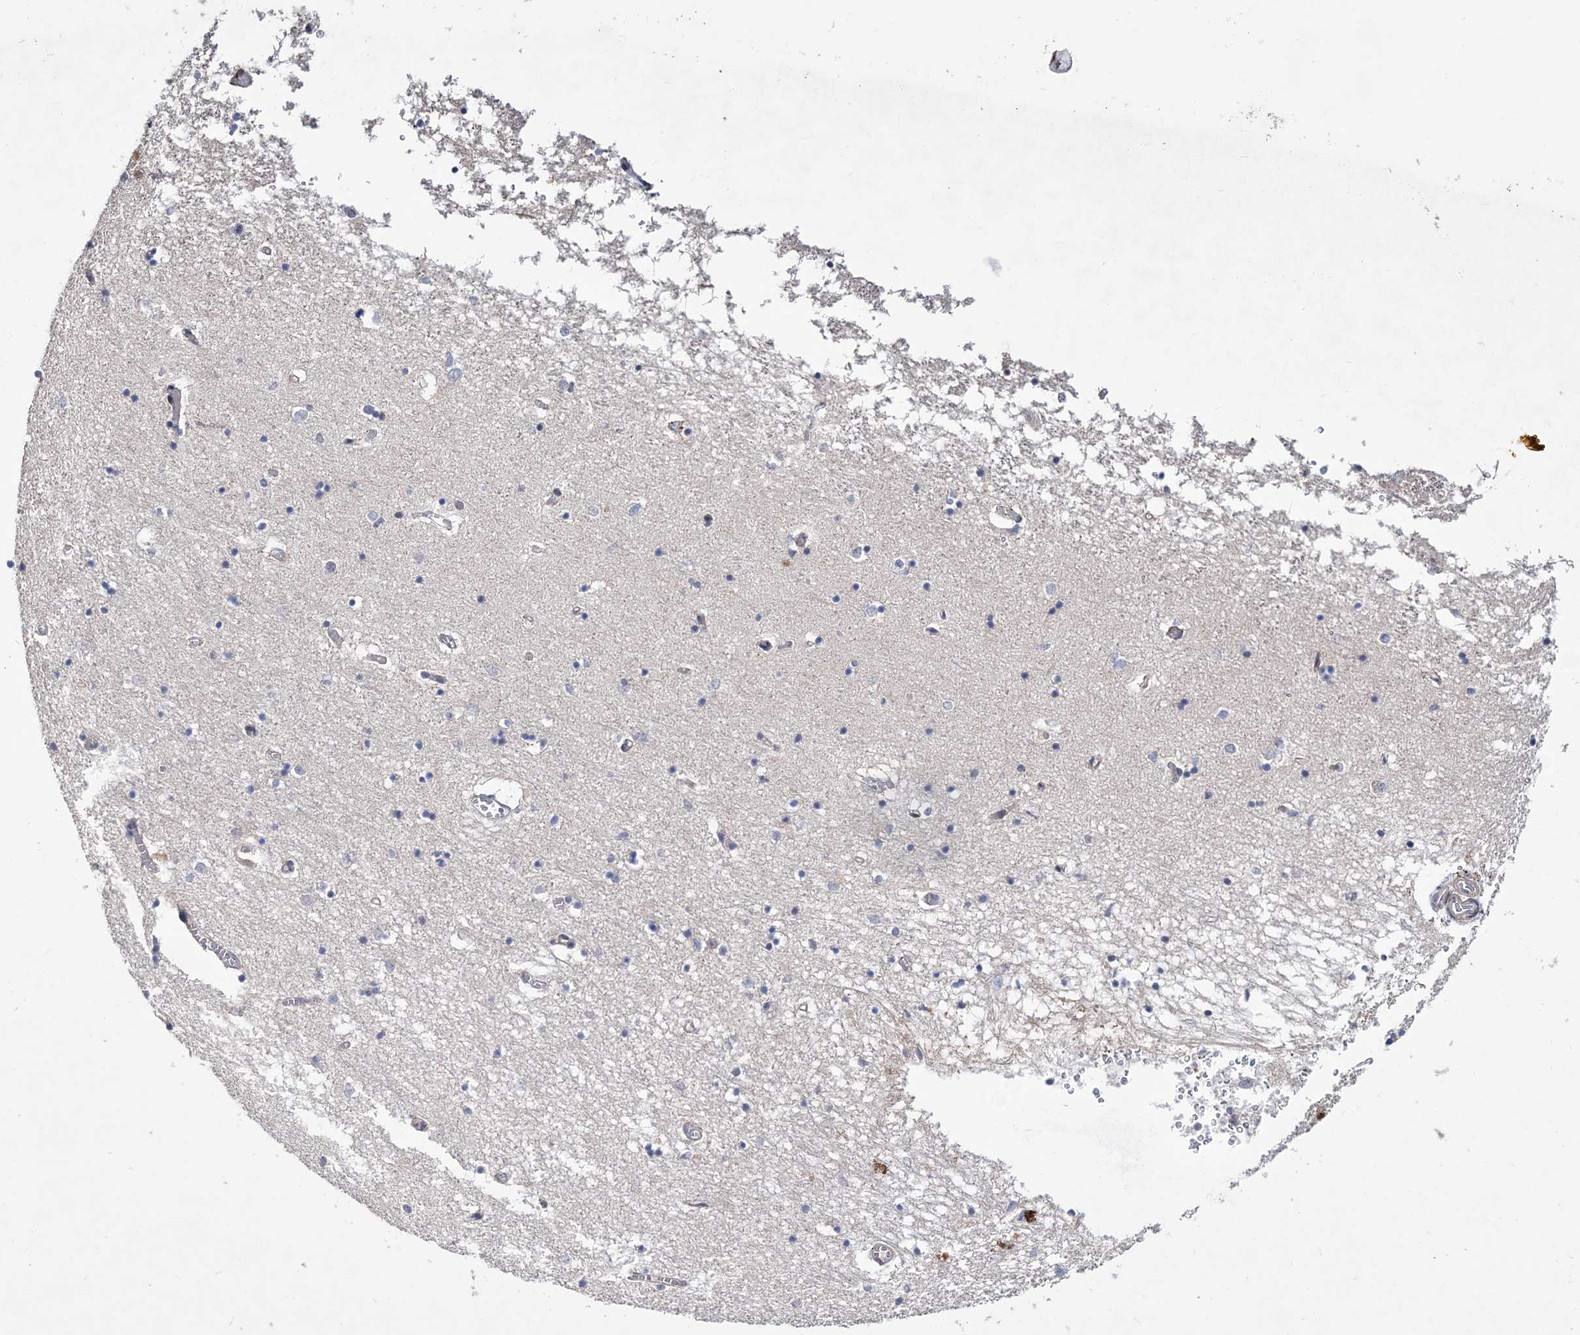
{"staining": {"intensity": "negative", "quantity": "none", "location": "none"}, "tissue": "hippocampus", "cell_type": "Glial cells", "image_type": "normal", "snomed": [{"axis": "morphology", "description": "Normal tissue, NOS"}, {"axis": "topography", "description": "Hippocampus"}], "caption": "High magnification brightfield microscopy of unremarkable hippocampus stained with DAB (3,3'-diaminobenzidine) (brown) and counterstained with hematoxylin (blue): glial cells show no significant staining. (Immunohistochemistry, brightfield microscopy, high magnification).", "gene": "BOD1L1", "patient": {"sex": "male", "age": 70}}